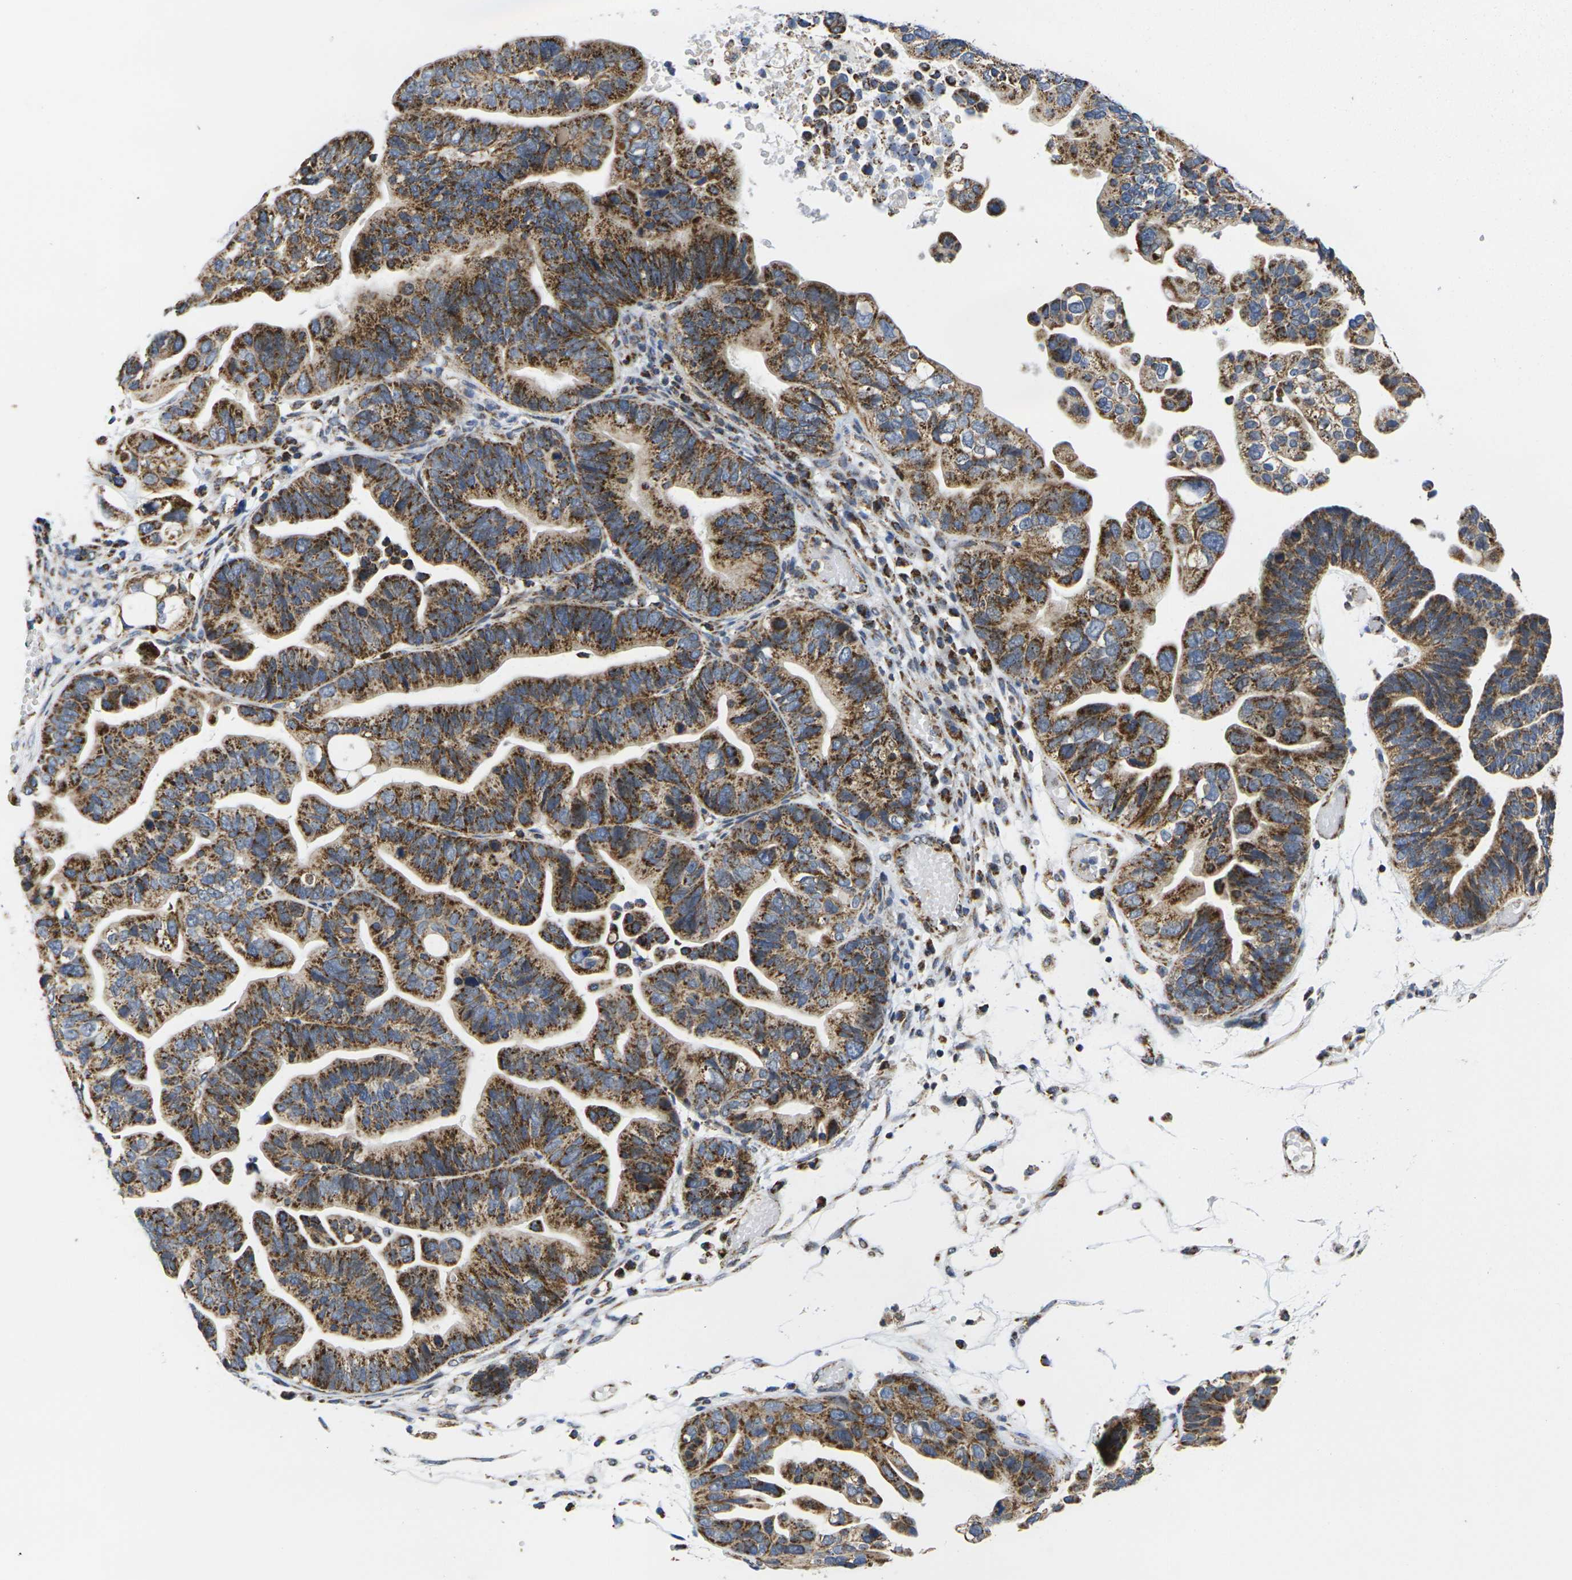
{"staining": {"intensity": "strong", "quantity": ">75%", "location": "cytoplasmic/membranous"}, "tissue": "ovarian cancer", "cell_type": "Tumor cells", "image_type": "cancer", "snomed": [{"axis": "morphology", "description": "Cystadenocarcinoma, serous, NOS"}, {"axis": "topography", "description": "Ovary"}], "caption": "This micrograph displays IHC staining of ovarian cancer, with high strong cytoplasmic/membranous staining in about >75% of tumor cells.", "gene": "P2RY11", "patient": {"sex": "female", "age": 56}}